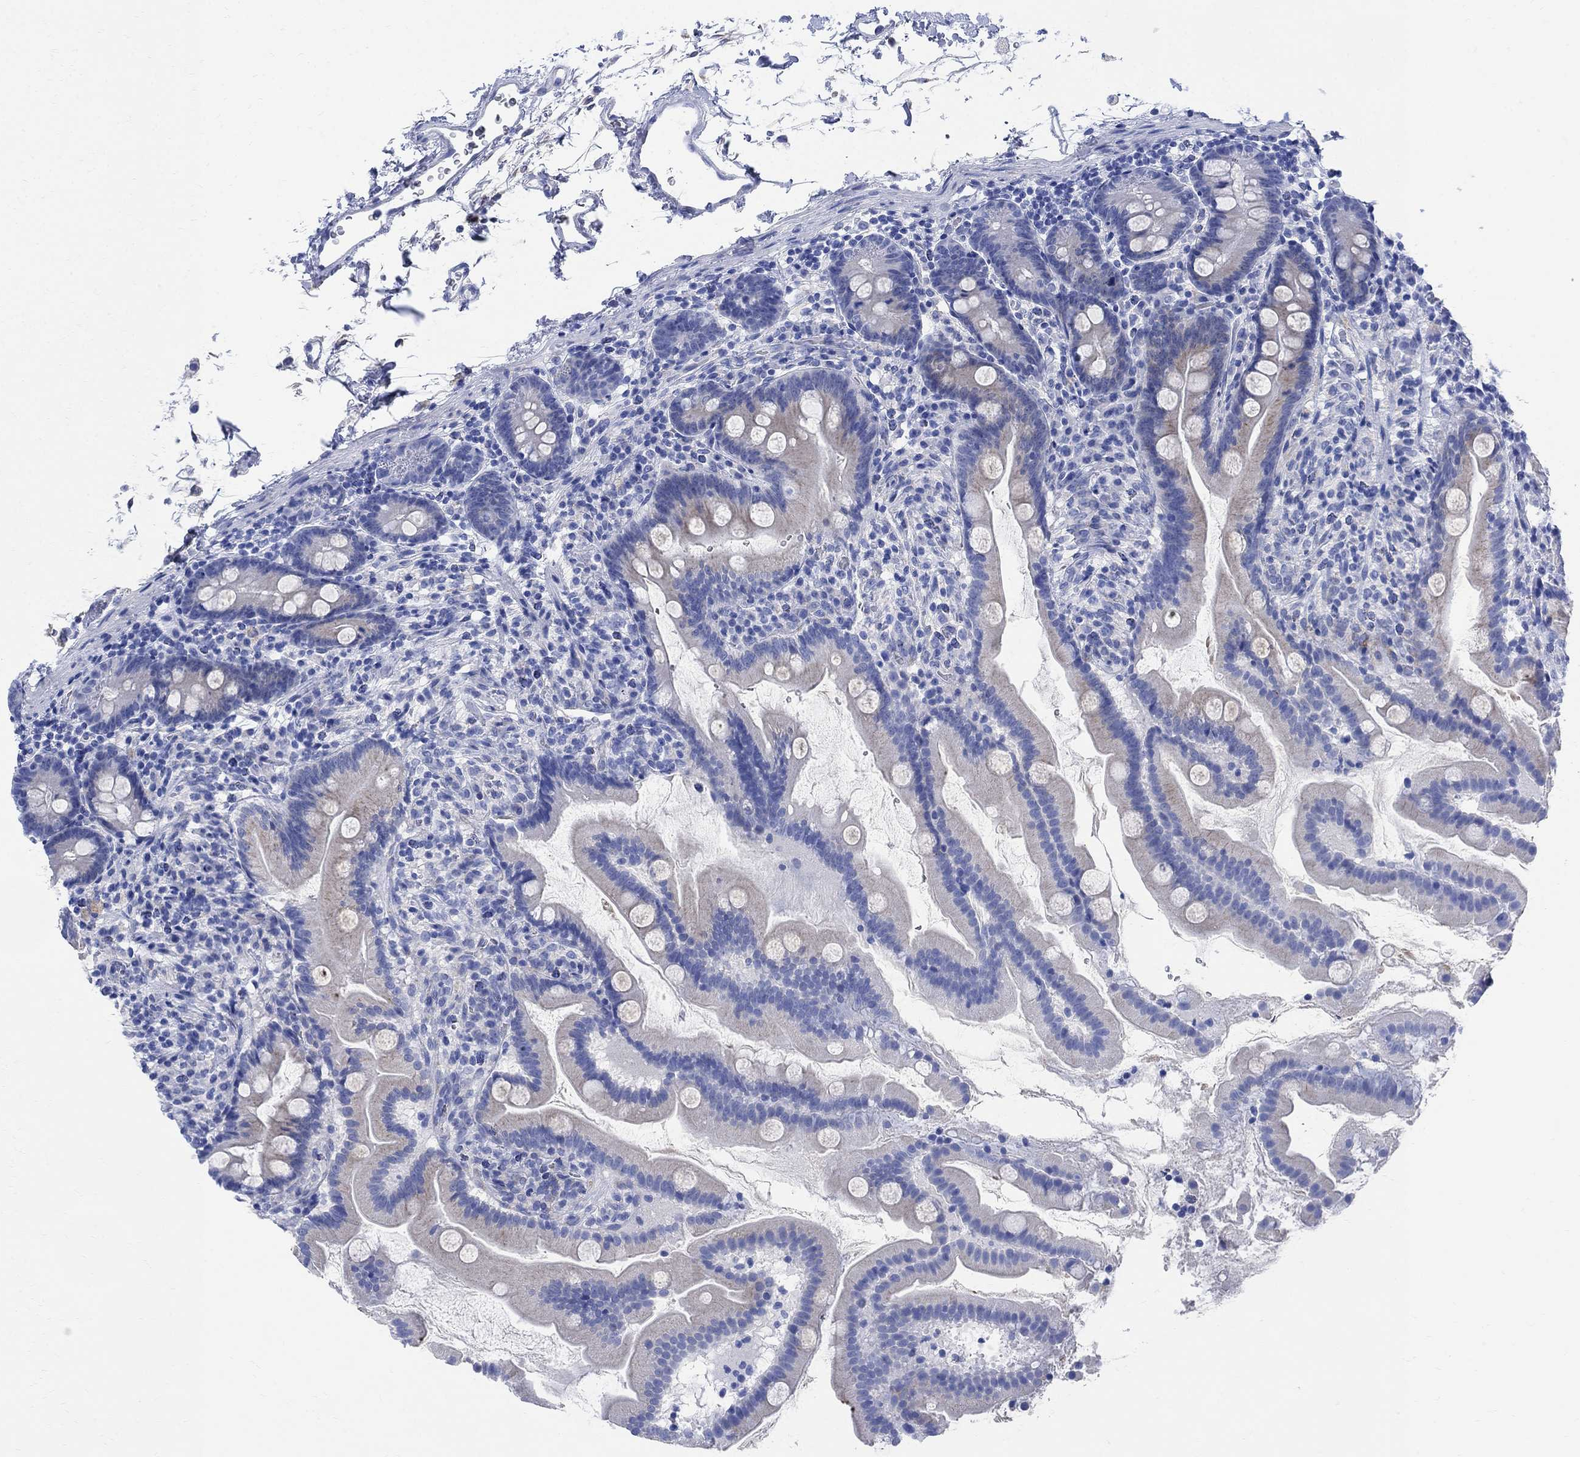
{"staining": {"intensity": "negative", "quantity": "none", "location": "none"}, "tissue": "small intestine", "cell_type": "Glandular cells", "image_type": "normal", "snomed": [{"axis": "morphology", "description": "Normal tissue, NOS"}, {"axis": "topography", "description": "Small intestine"}], "caption": "DAB immunohistochemical staining of benign human small intestine exhibits no significant staining in glandular cells.", "gene": "MYL1", "patient": {"sex": "female", "age": 44}}